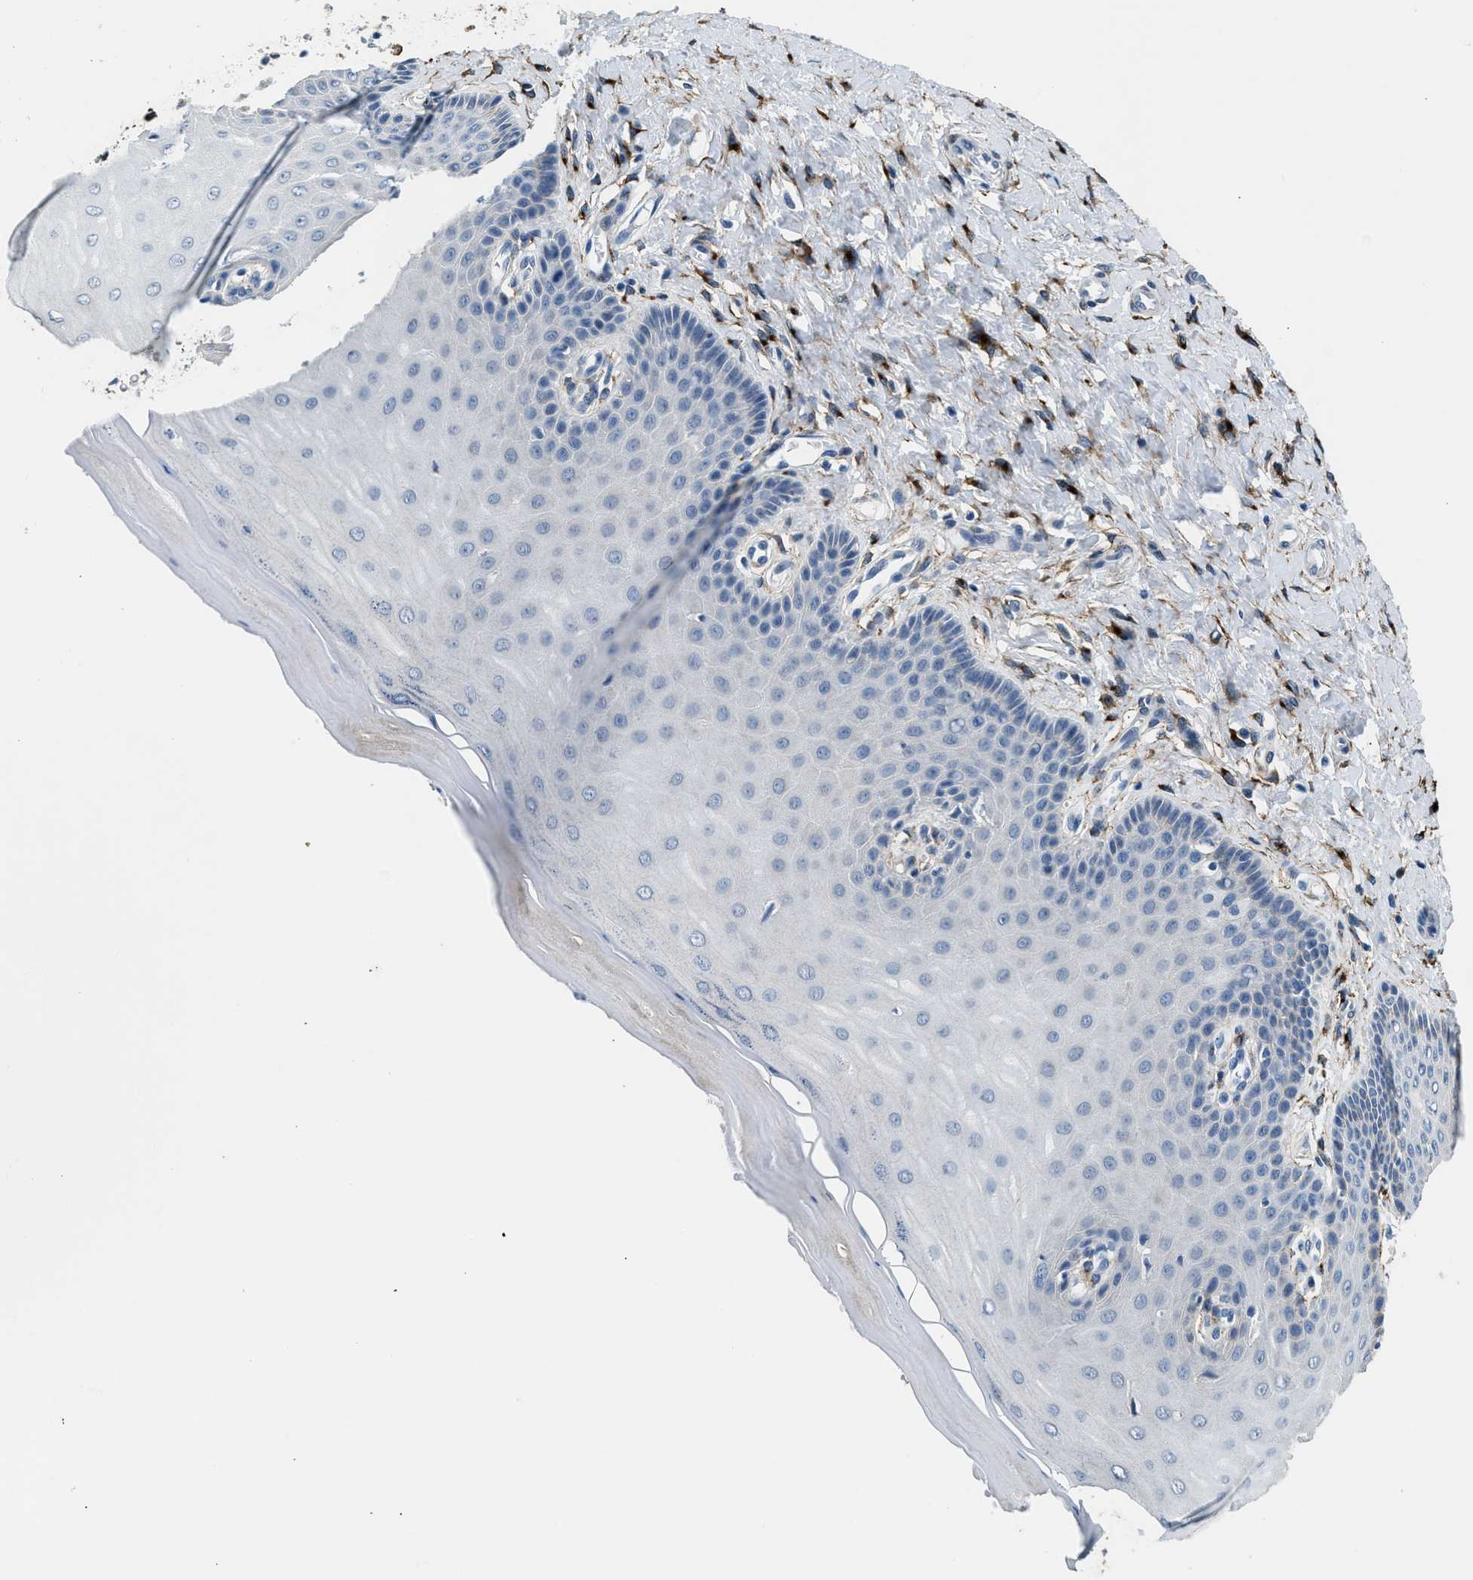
{"staining": {"intensity": "negative", "quantity": "none", "location": "none"}, "tissue": "cervix", "cell_type": "Glandular cells", "image_type": "normal", "snomed": [{"axis": "morphology", "description": "Normal tissue, NOS"}, {"axis": "topography", "description": "Cervix"}], "caption": "Immunohistochemistry (IHC) of normal cervix demonstrates no expression in glandular cells.", "gene": "LRP1", "patient": {"sex": "female", "age": 55}}